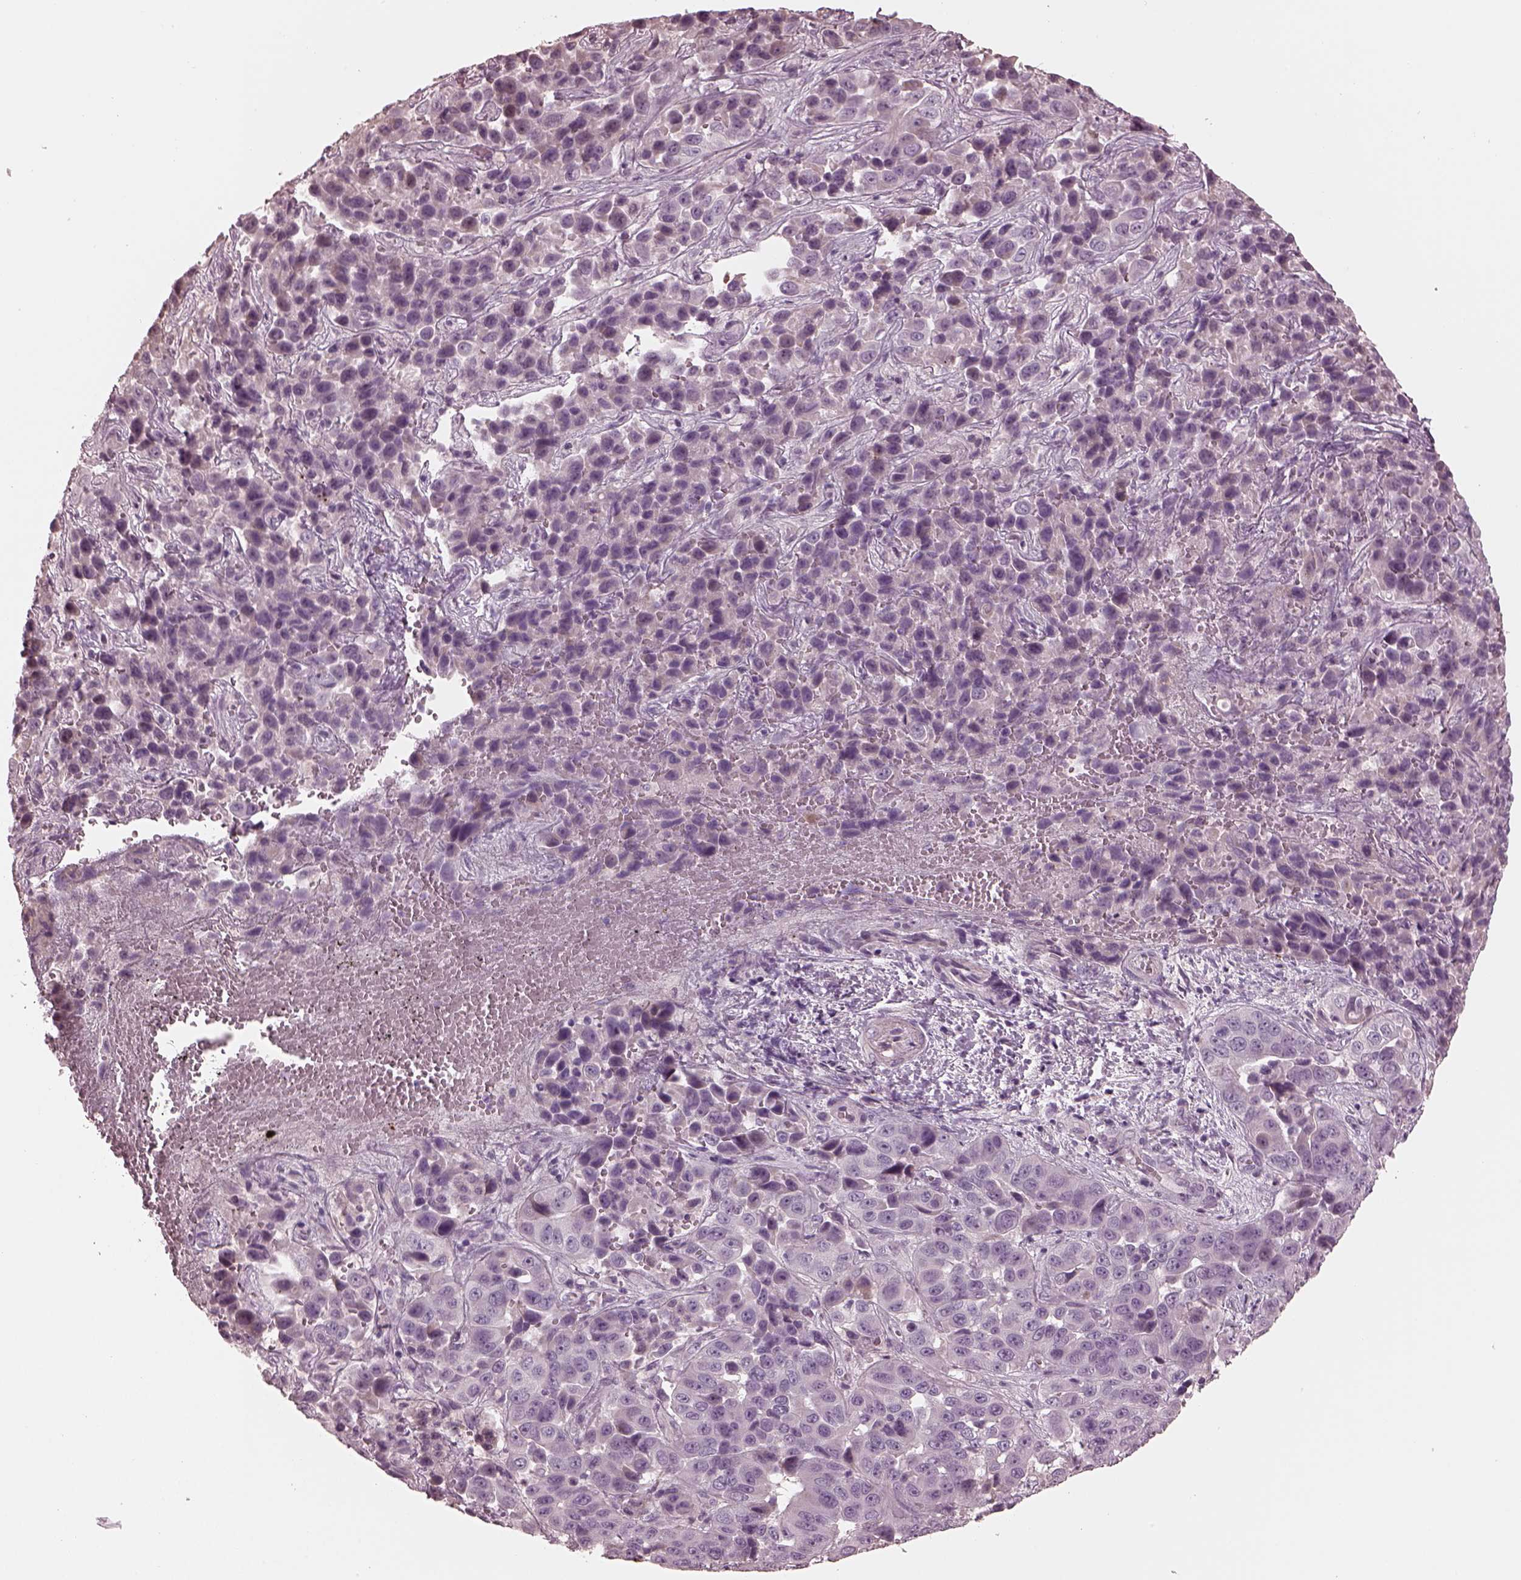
{"staining": {"intensity": "negative", "quantity": "none", "location": "none"}, "tissue": "liver cancer", "cell_type": "Tumor cells", "image_type": "cancer", "snomed": [{"axis": "morphology", "description": "Cholangiocarcinoma"}, {"axis": "topography", "description": "Liver"}], "caption": "Micrograph shows no significant protein staining in tumor cells of liver cholangiocarcinoma.", "gene": "OPTC", "patient": {"sex": "female", "age": 52}}